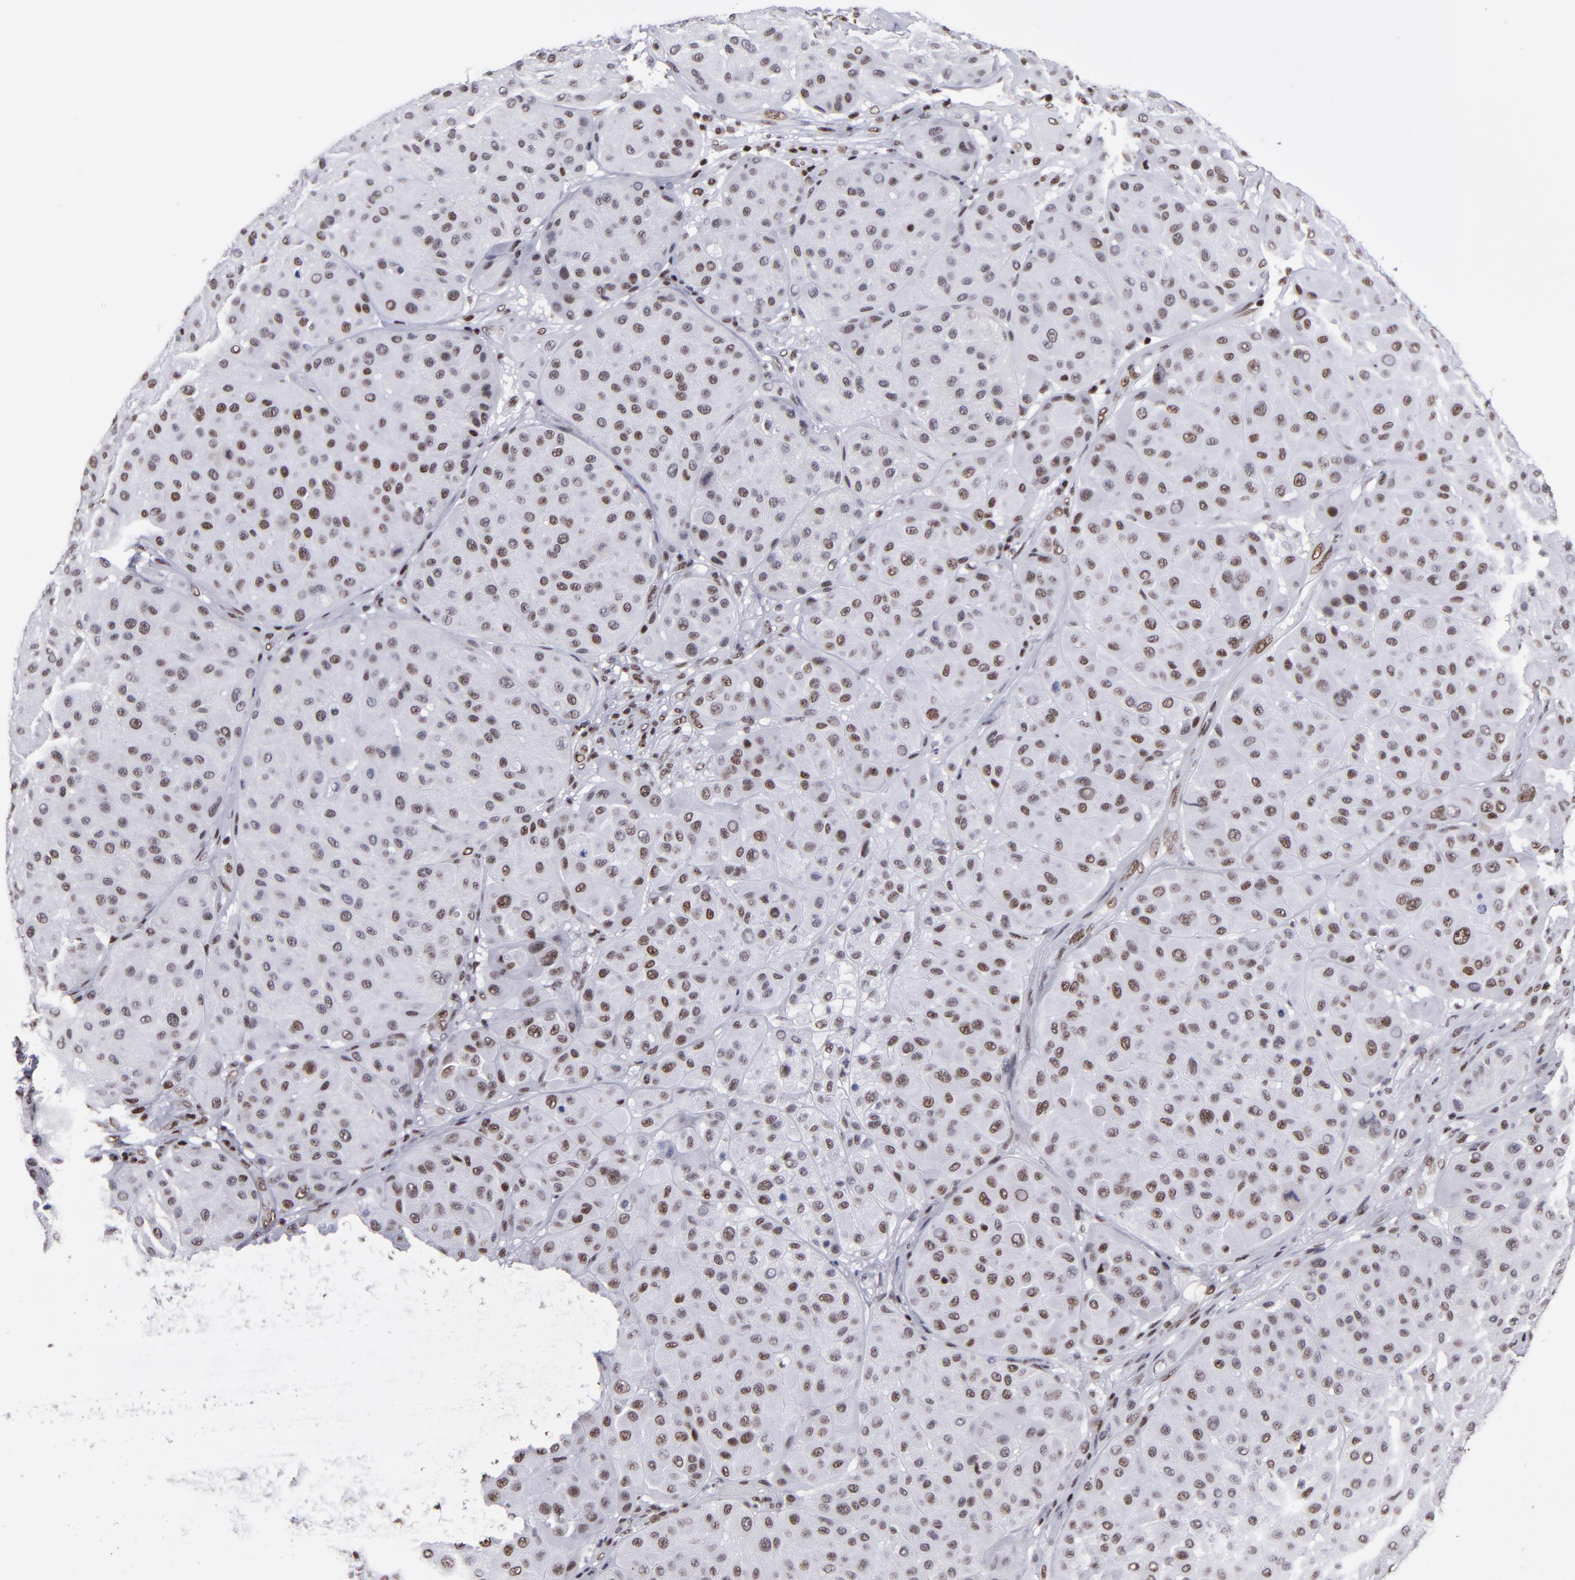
{"staining": {"intensity": "weak", "quantity": "25%-75%", "location": "nuclear"}, "tissue": "melanoma", "cell_type": "Tumor cells", "image_type": "cancer", "snomed": [{"axis": "morphology", "description": "Normal tissue, NOS"}, {"axis": "morphology", "description": "Malignant melanoma, Metastatic site"}, {"axis": "topography", "description": "Skin"}], "caption": "Immunohistochemical staining of malignant melanoma (metastatic site) reveals low levels of weak nuclear protein staining in approximately 25%-75% of tumor cells.", "gene": "TERF2", "patient": {"sex": "male", "age": 41}}